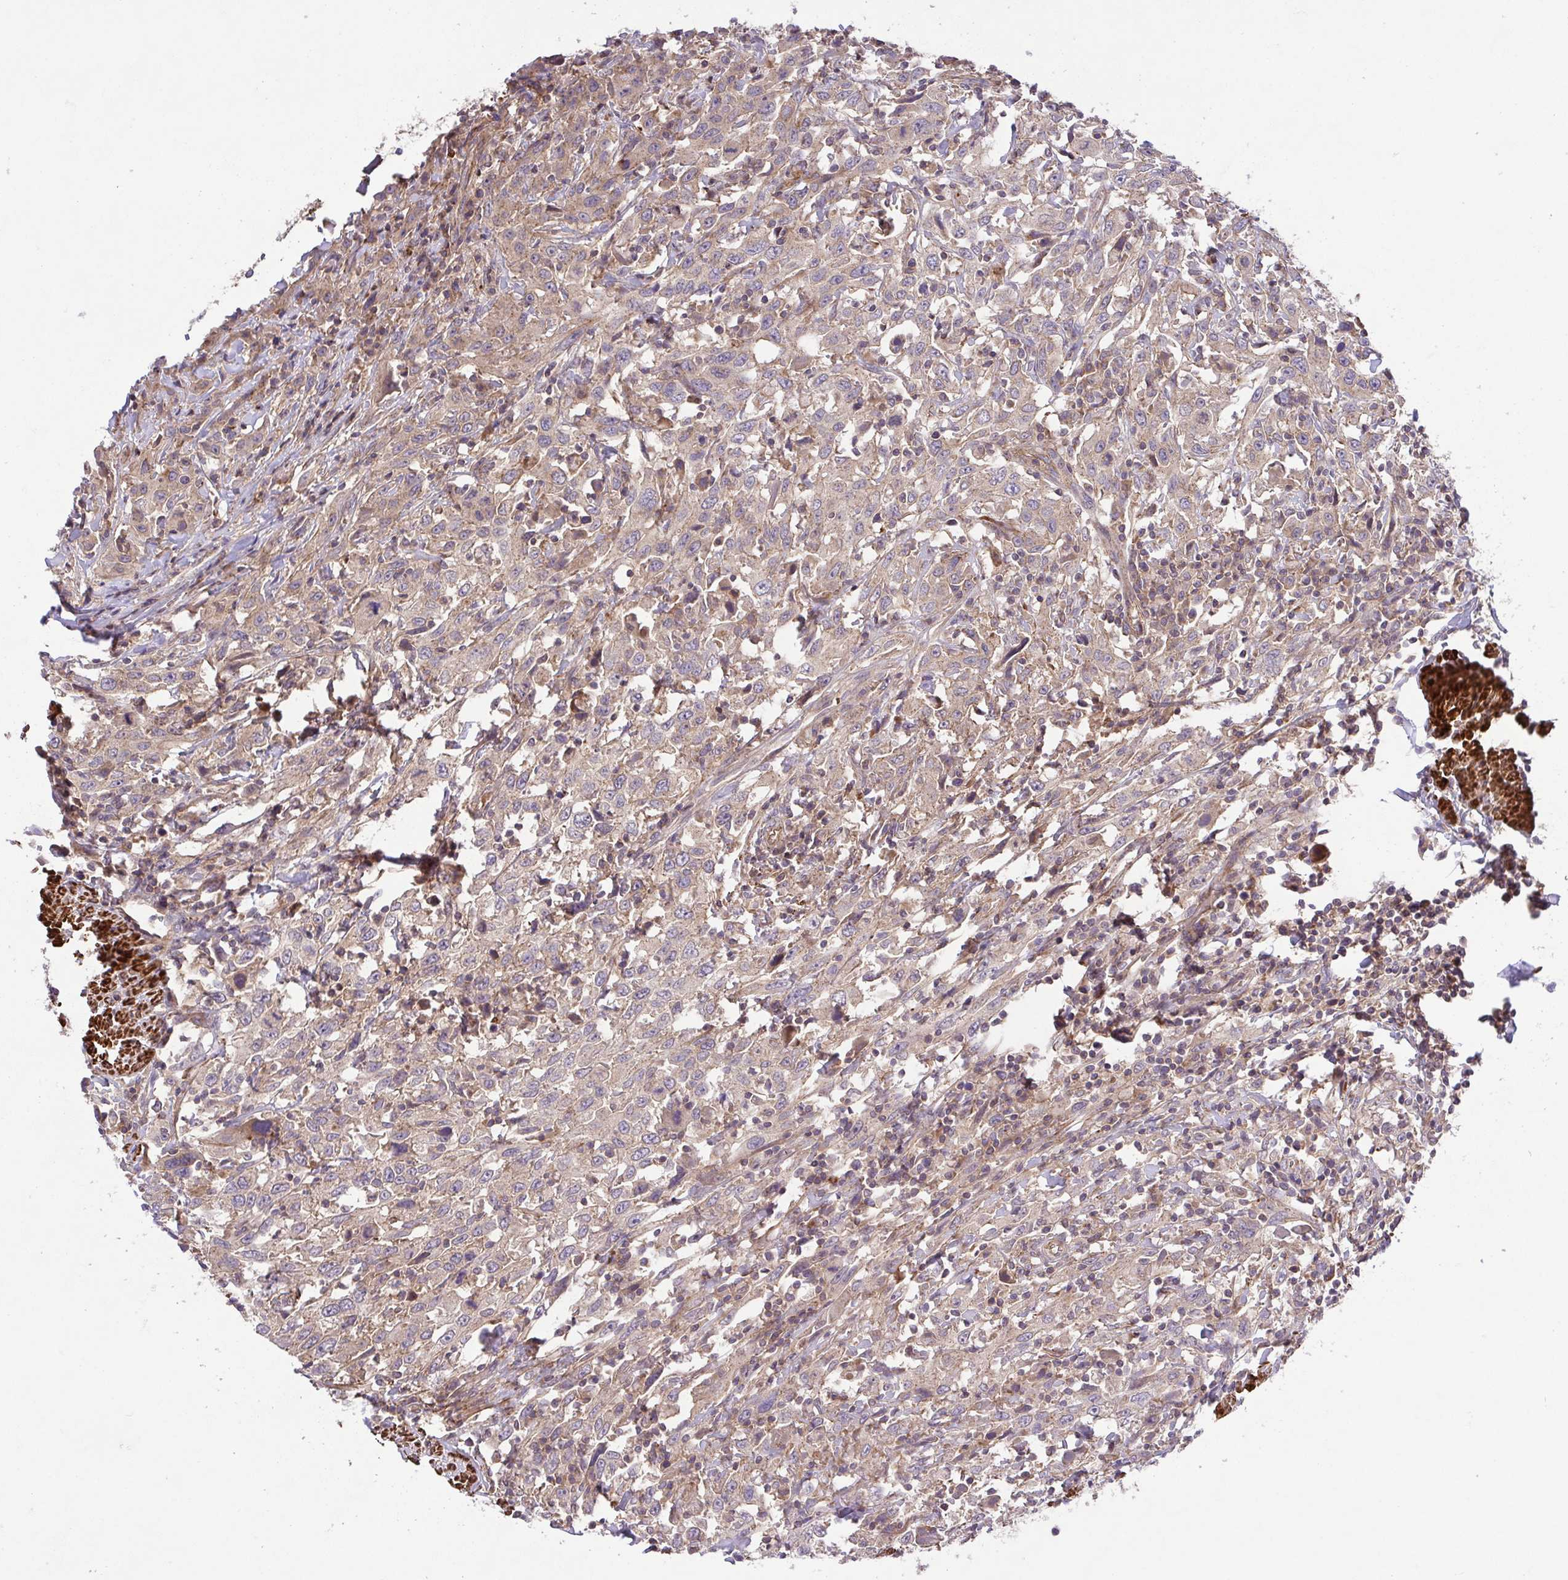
{"staining": {"intensity": "negative", "quantity": "none", "location": "none"}, "tissue": "urothelial cancer", "cell_type": "Tumor cells", "image_type": "cancer", "snomed": [{"axis": "morphology", "description": "Urothelial carcinoma, High grade"}, {"axis": "topography", "description": "Urinary bladder"}], "caption": "Tumor cells are negative for brown protein staining in high-grade urothelial carcinoma.", "gene": "IDE", "patient": {"sex": "male", "age": 61}}